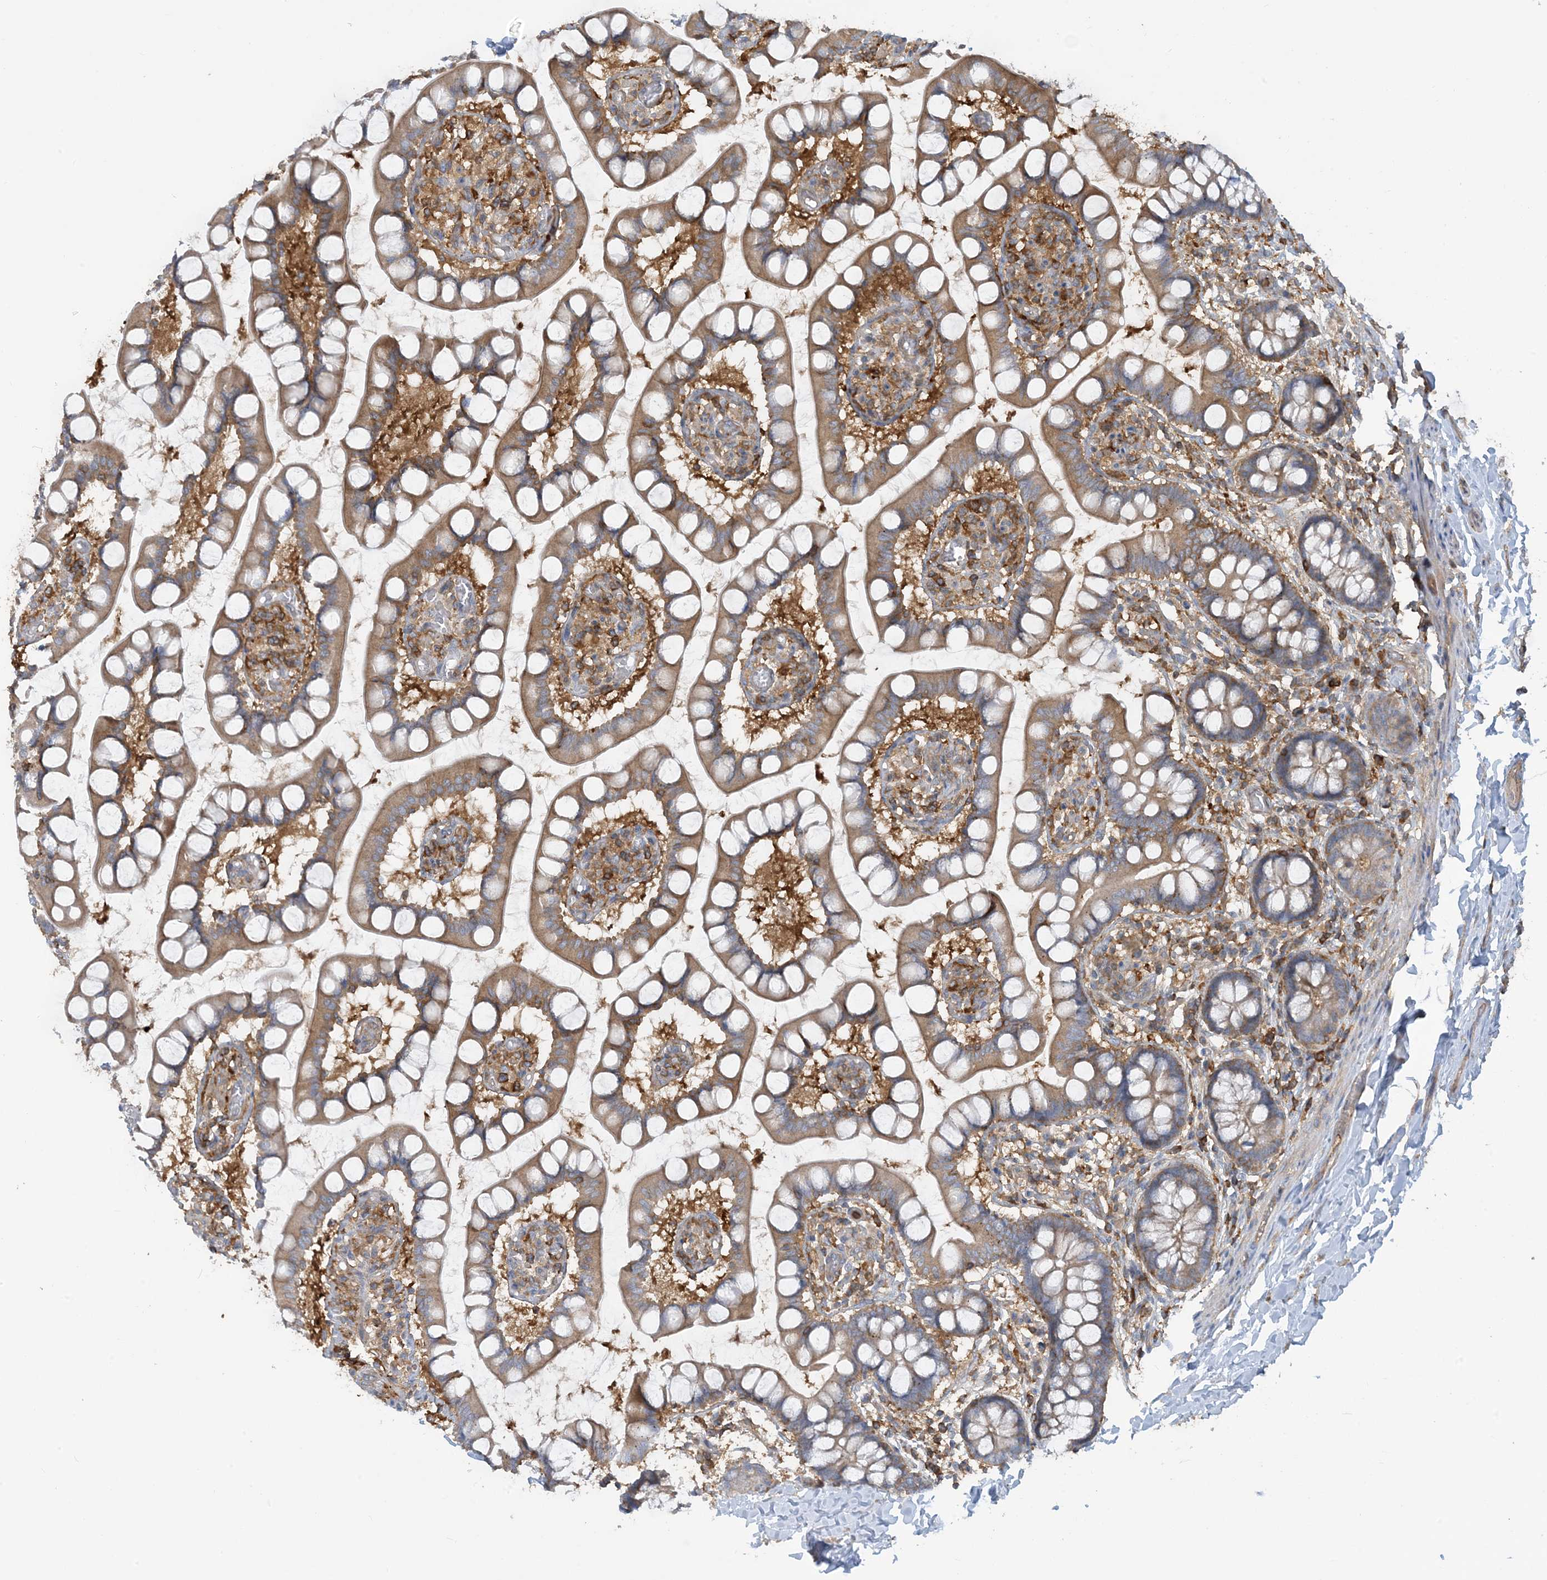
{"staining": {"intensity": "weak", "quantity": ">75%", "location": "cytoplasmic/membranous"}, "tissue": "small intestine", "cell_type": "Glandular cells", "image_type": "normal", "snomed": [{"axis": "morphology", "description": "Normal tissue, NOS"}, {"axis": "topography", "description": "Small intestine"}], "caption": "Unremarkable small intestine displays weak cytoplasmic/membranous positivity in about >75% of glandular cells, visualized by immunohistochemistry. The staining was performed using DAB to visualize the protein expression in brown, while the nuclei were stained in blue with hematoxylin (Magnification: 20x).", "gene": "SFMBT2", "patient": {"sex": "male", "age": 52}}